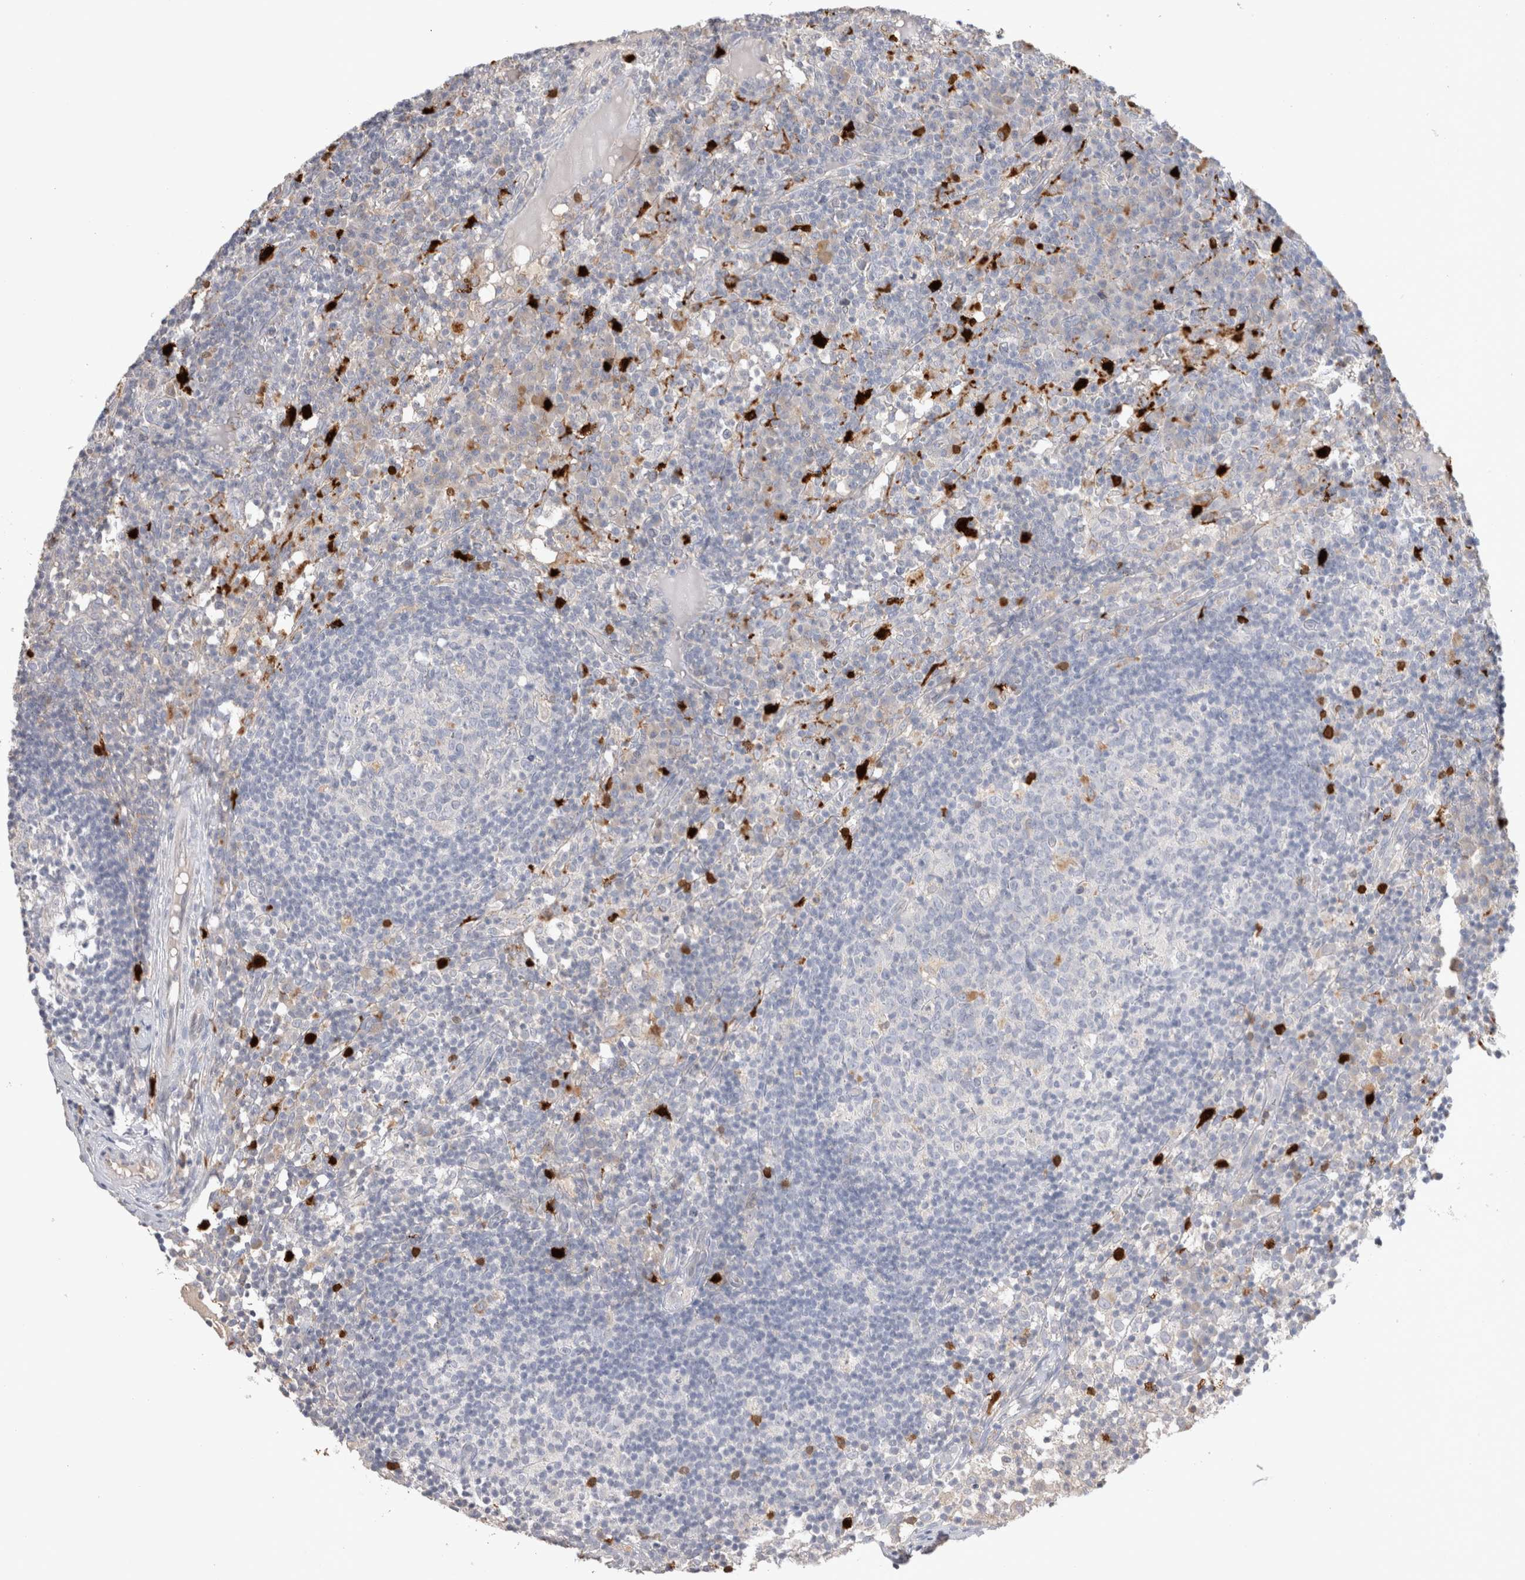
{"staining": {"intensity": "negative", "quantity": "none", "location": "none"}, "tissue": "lymph node", "cell_type": "Germinal center cells", "image_type": "normal", "snomed": [{"axis": "morphology", "description": "Normal tissue, NOS"}, {"axis": "morphology", "description": "Inflammation, NOS"}, {"axis": "topography", "description": "Lymph node"}], "caption": "Immunohistochemistry (IHC) image of normal lymph node stained for a protein (brown), which displays no expression in germinal center cells.", "gene": "HPGDS", "patient": {"sex": "male", "age": 55}}